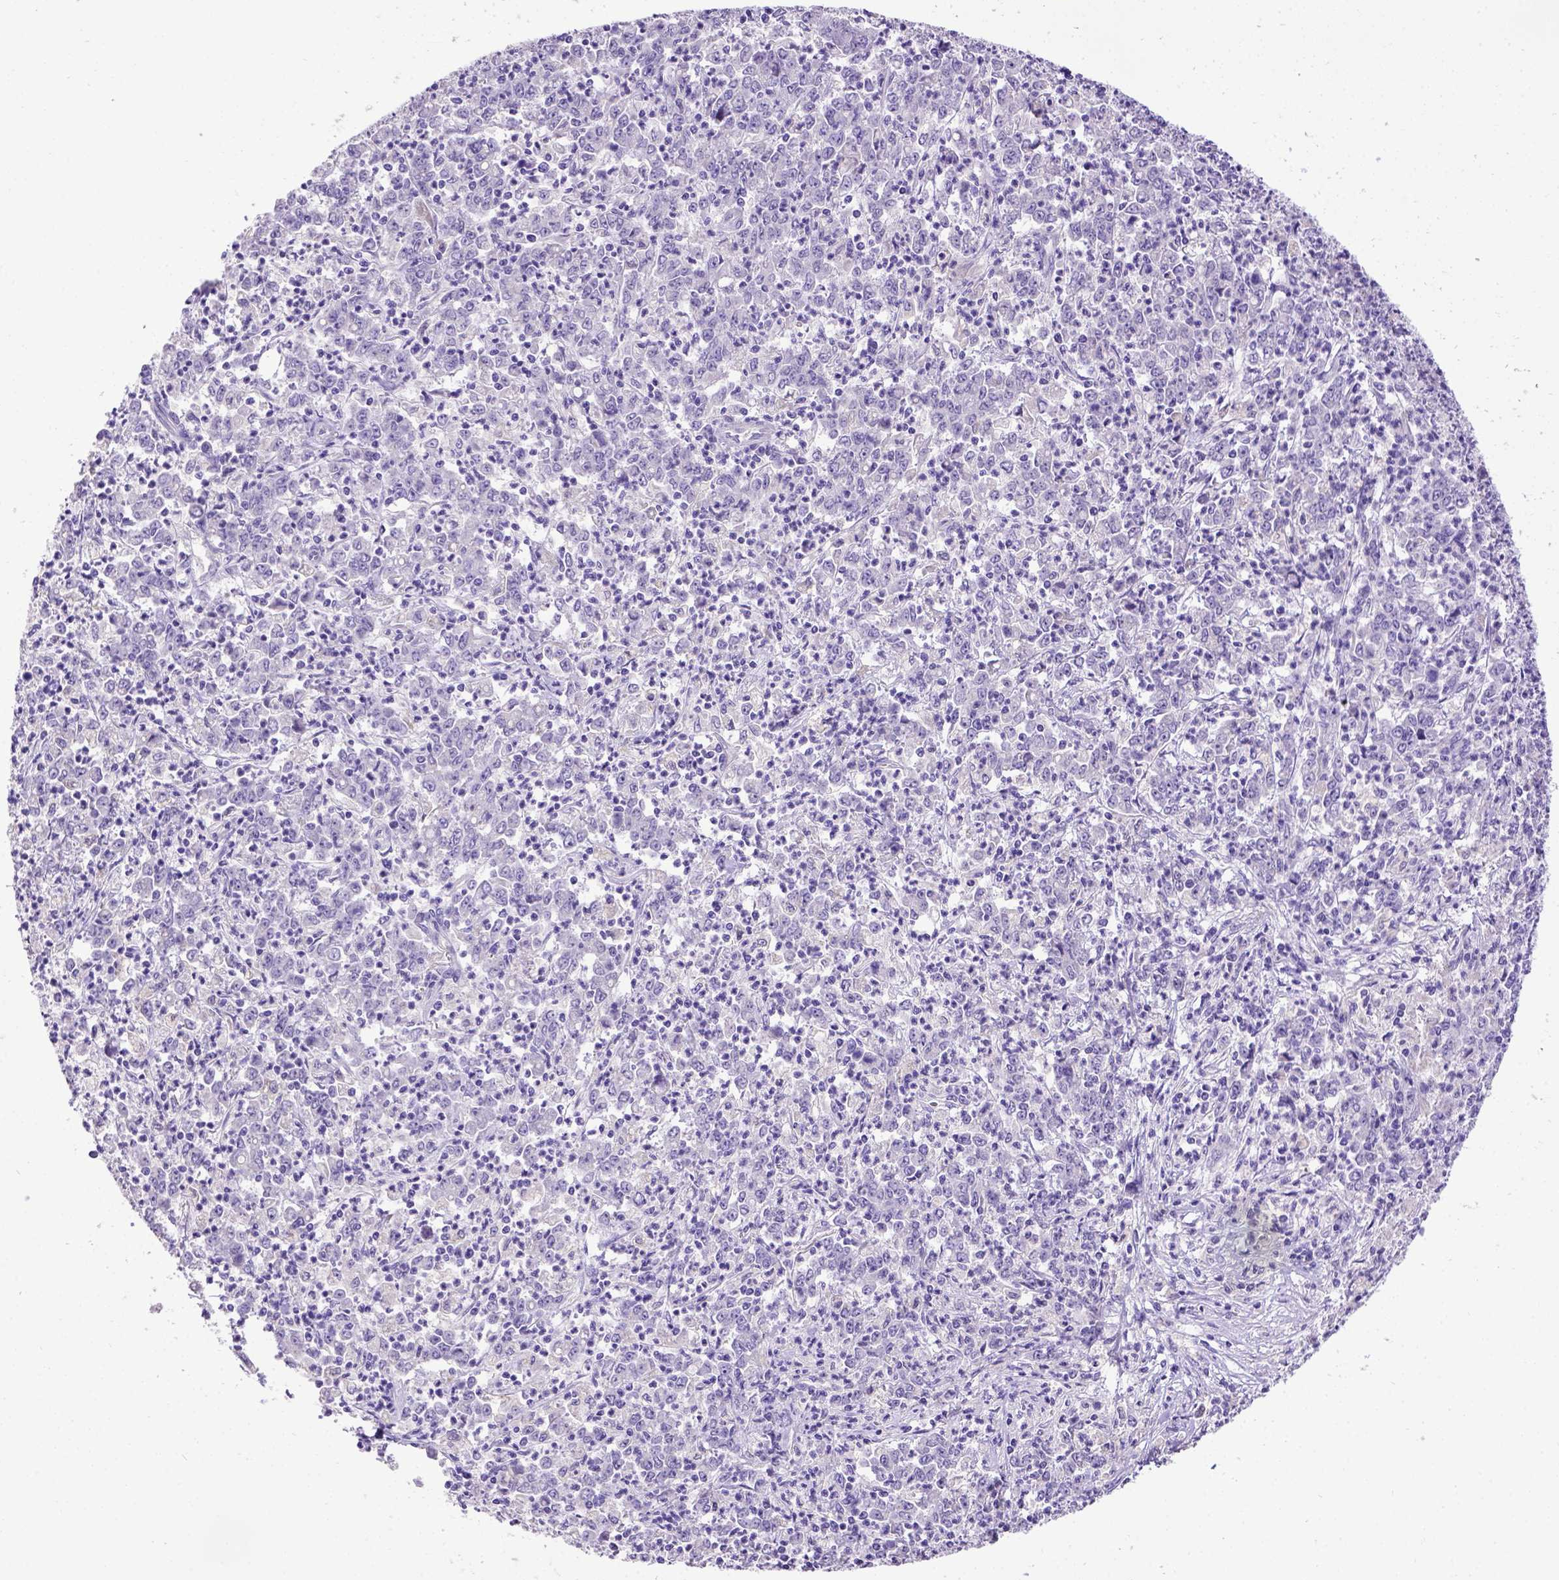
{"staining": {"intensity": "negative", "quantity": "none", "location": "none"}, "tissue": "stomach cancer", "cell_type": "Tumor cells", "image_type": "cancer", "snomed": [{"axis": "morphology", "description": "Adenocarcinoma, NOS"}, {"axis": "topography", "description": "Stomach, lower"}], "caption": "Immunohistochemical staining of stomach adenocarcinoma demonstrates no significant expression in tumor cells. (DAB (3,3'-diaminobenzidine) IHC, high magnification).", "gene": "SPEF1", "patient": {"sex": "female", "age": 71}}